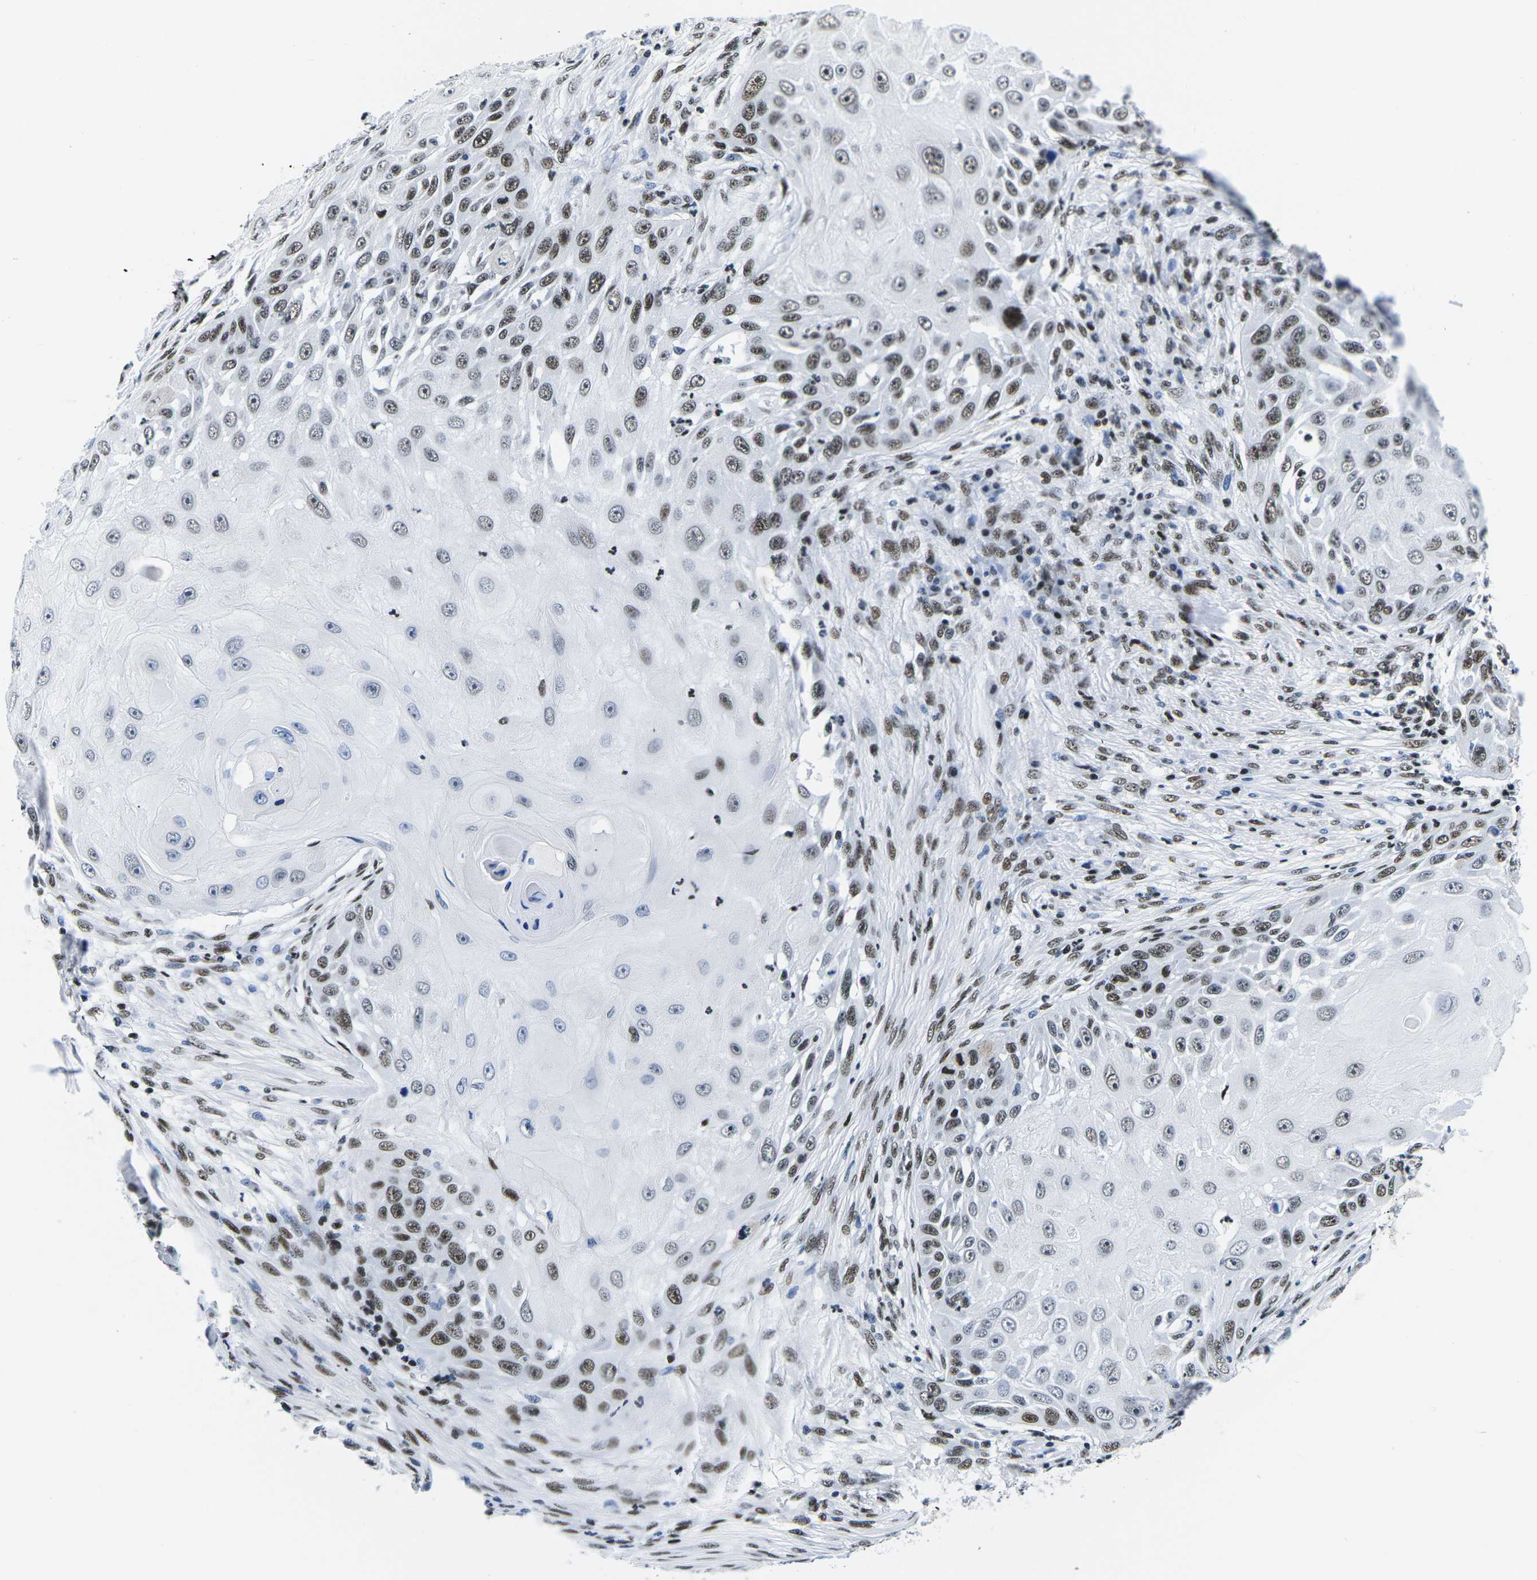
{"staining": {"intensity": "moderate", "quantity": "25%-75%", "location": "nuclear"}, "tissue": "skin cancer", "cell_type": "Tumor cells", "image_type": "cancer", "snomed": [{"axis": "morphology", "description": "Squamous cell carcinoma, NOS"}, {"axis": "topography", "description": "Skin"}], "caption": "Immunohistochemical staining of squamous cell carcinoma (skin) shows moderate nuclear protein expression in about 25%-75% of tumor cells. (Brightfield microscopy of DAB IHC at high magnification).", "gene": "ATF1", "patient": {"sex": "female", "age": 44}}